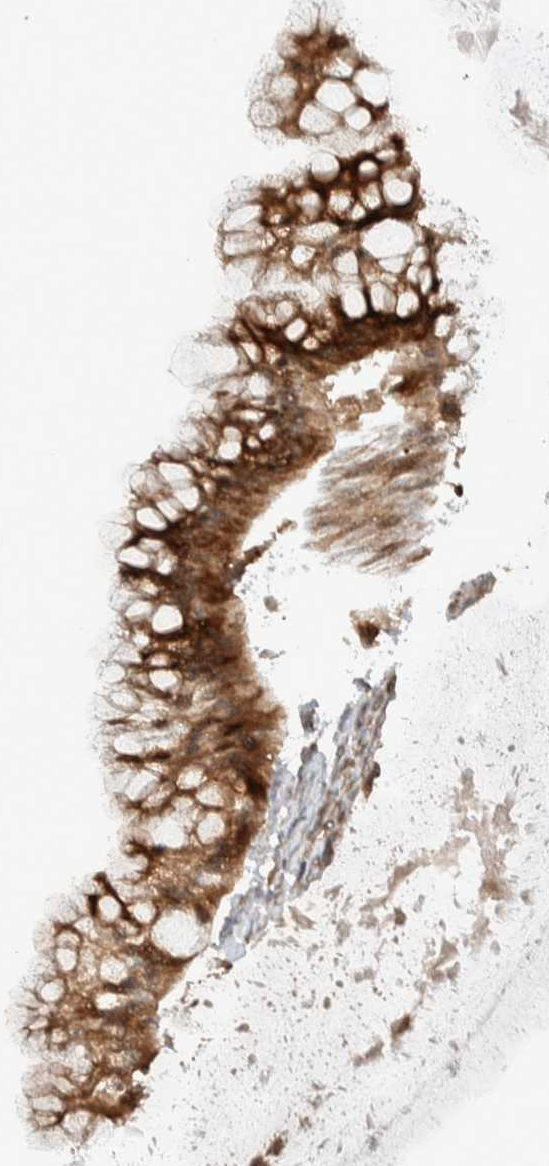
{"staining": {"intensity": "strong", "quantity": ">75%", "location": "cytoplasmic/membranous"}, "tissue": "ovarian cancer", "cell_type": "Tumor cells", "image_type": "cancer", "snomed": [{"axis": "morphology", "description": "Cystadenocarcinoma, mucinous, NOS"}, {"axis": "topography", "description": "Ovary"}], "caption": "Mucinous cystadenocarcinoma (ovarian) stained with DAB immunohistochemistry (IHC) shows high levels of strong cytoplasmic/membranous positivity in approximately >75% of tumor cells. (Stains: DAB (3,3'-diaminobenzidine) in brown, nuclei in blue, Microscopy: brightfield microscopy at high magnification).", "gene": "CNTROB", "patient": {"sex": "female", "age": 57}}